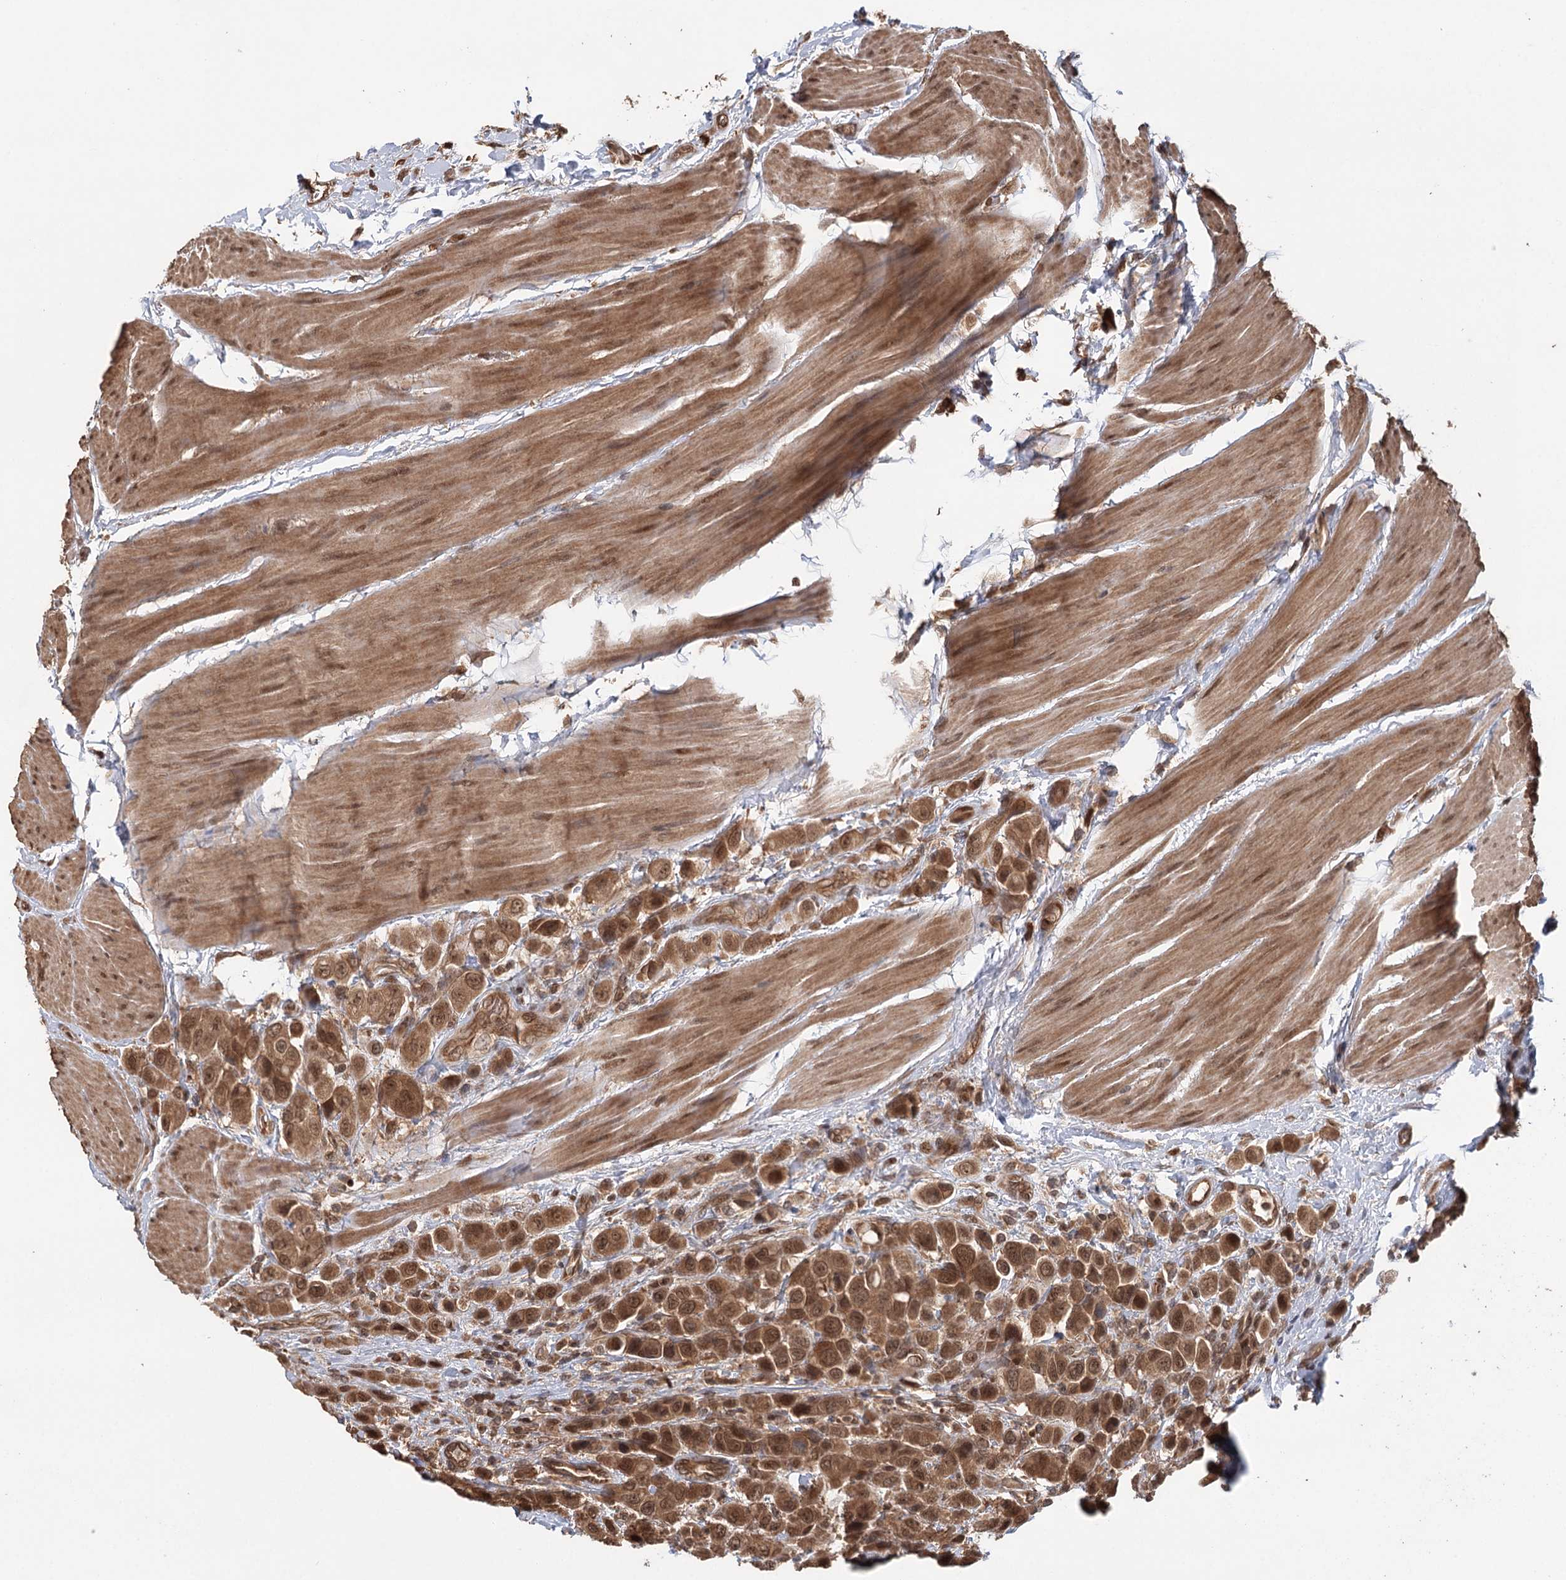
{"staining": {"intensity": "moderate", "quantity": ">75%", "location": "cytoplasmic/membranous,nuclear"}, "tissue": "urothelial cancer", "cell_type": "Tumor cells", "image_type": "cancer", "snomed": [{"axis": "morphology", "description": "Urothelial carcinoma, High grade"}, {"axis": "topography", "description": "Urinary bladder"}], "caption": "Immunohistochemistry histopathology image of neoplastic tissue: human urothelial cancer stained using immunohistochemistry demonstrates medium levels of moderate protein expression localized specifically in the cytoplasmic/membranous and nuclear of tumor cells, appearing as a cytoplasmic/membranous and nuclear brown color.", "gene": "N6AMT1", "patient": {"sex": "male", "age": 50}}